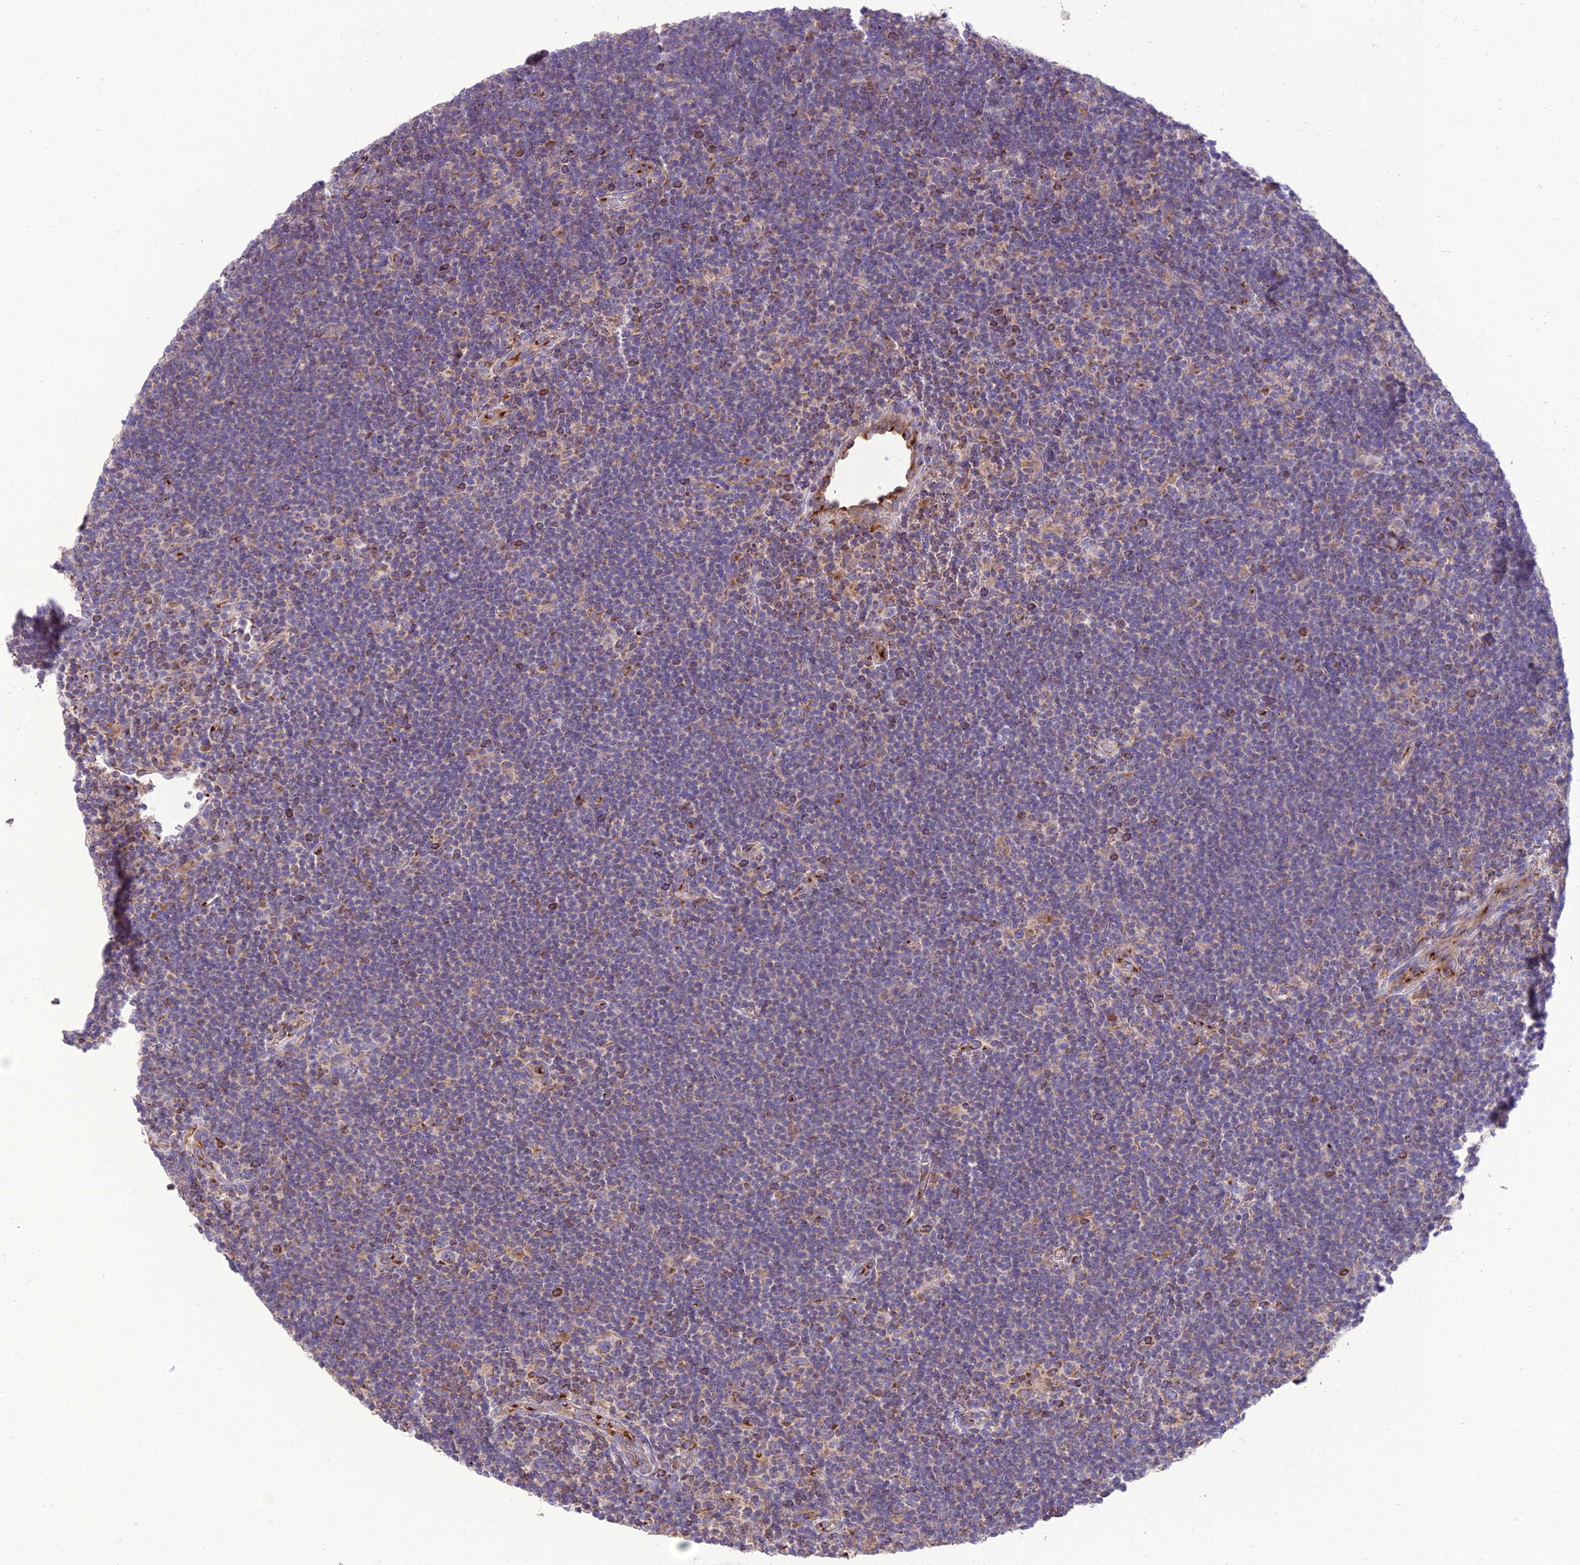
{"staining": {"intensity": "negative", "quantity": "none", "location": "none"}, "tissue": "lymphoma", "cell_type": "Tumor cells", "image_type": "cancer", "snomed": [{"axis": "morphology", "description": "Hodgkin's disease, NOS"}, {"axis": "topography", "description": "Lymph node"}], "caption": "DAB (3,3'-diaminobenzidine) immunohistochemical staining of Hodgkin's disease displays no significant positivity in tumor cells. (DAB immunohistochemistry (IHC) visualized using brightfield microscopy, high magnification).", "gene": "SPRYD7", "patient": {"sex": "female", "age": 57}}